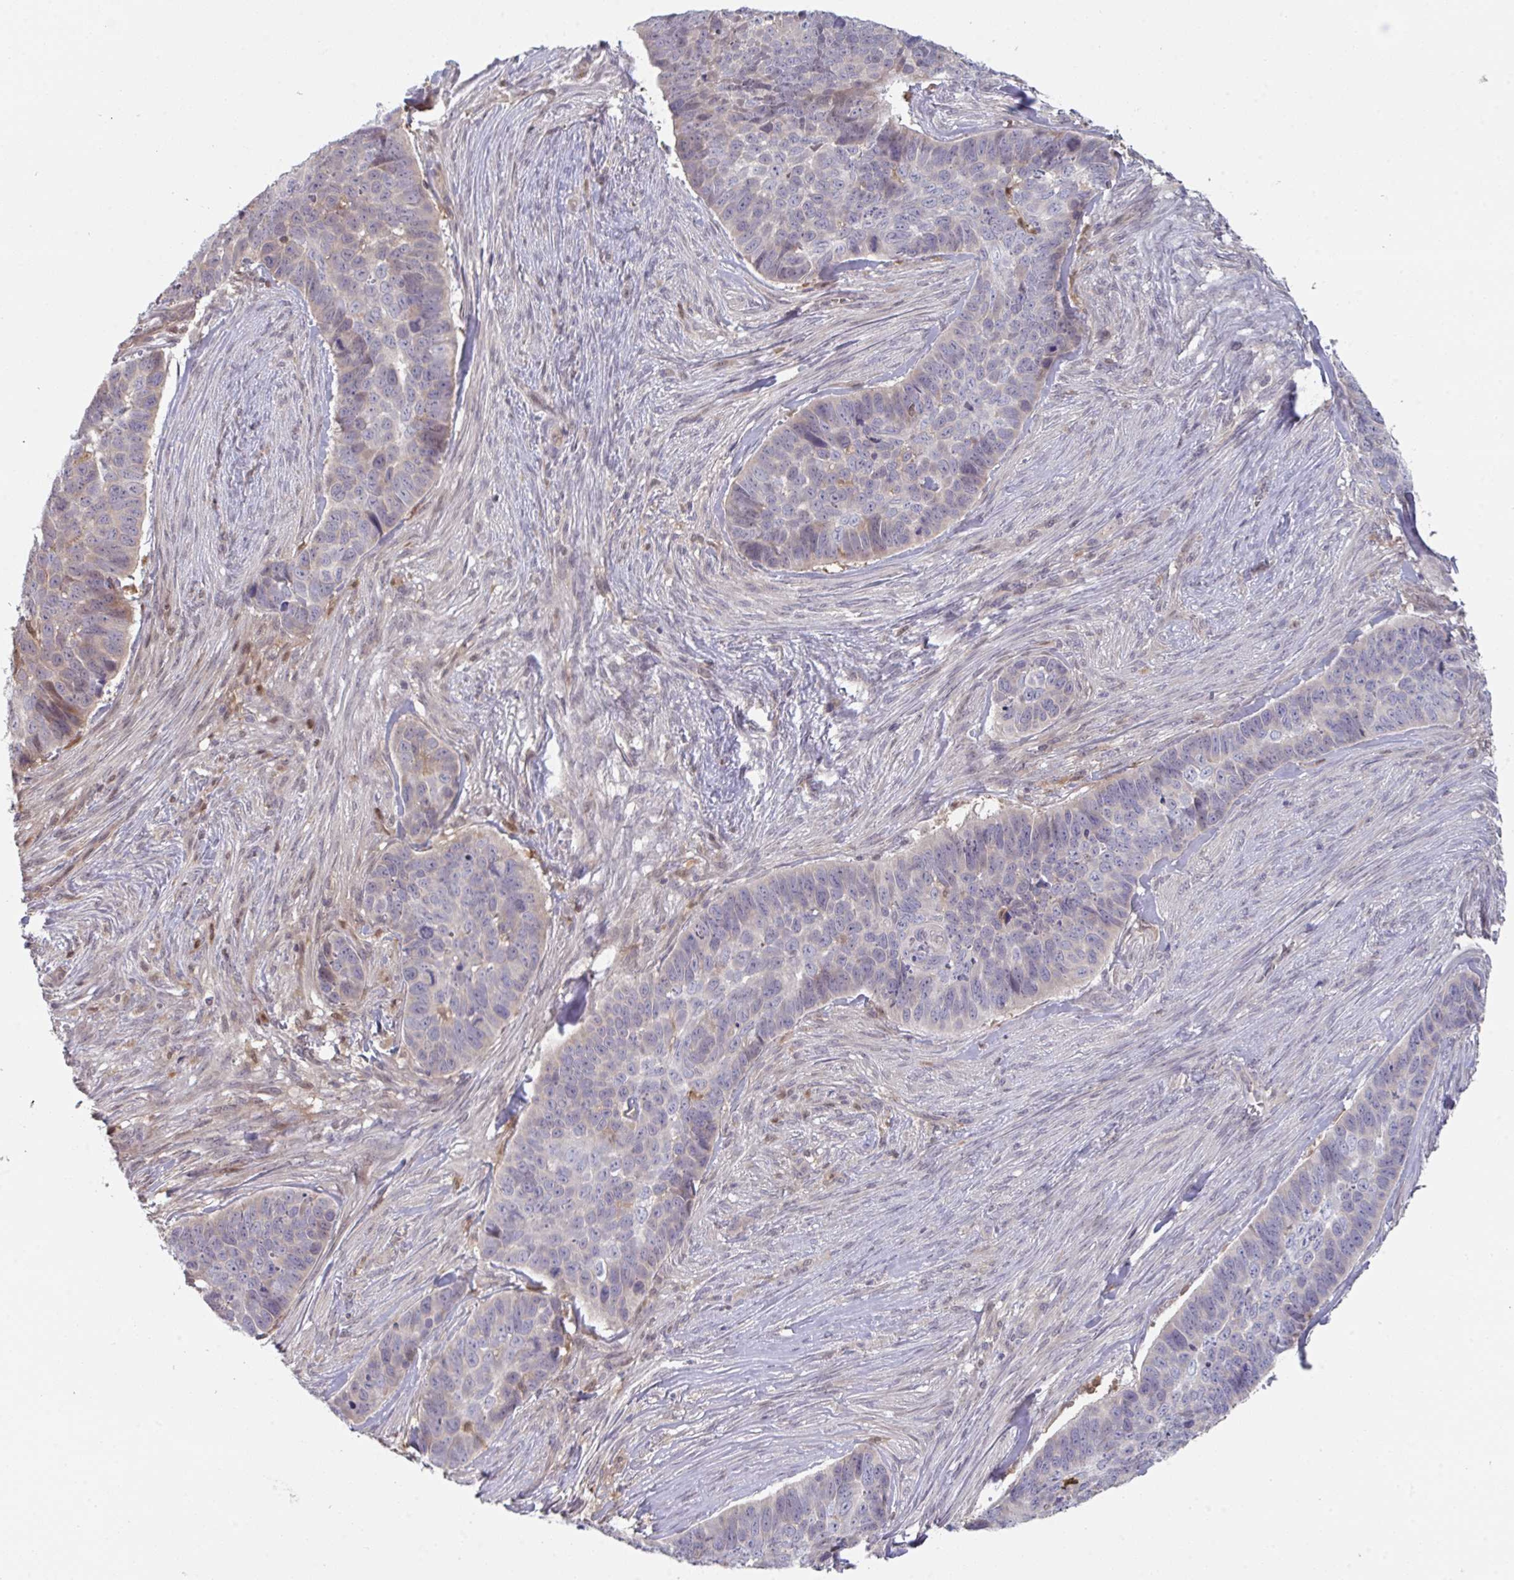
{"staining": {"intensity": "negative", "quantity": "none", "location": "none"}, "tissue": "skin cancer", "cell_type": "Tumor cells", "image_type": "cancer", "snomed": [{"axis": "morphology", "description": "Basal cell carcinoma"}, {"axis": "topography", "description": "Skin"}], "caption": "Tumor cells are negative for protein expression in human skin cancer.", "gene": "PTPRD", "patient": {"sex": "female", "age": 82}}